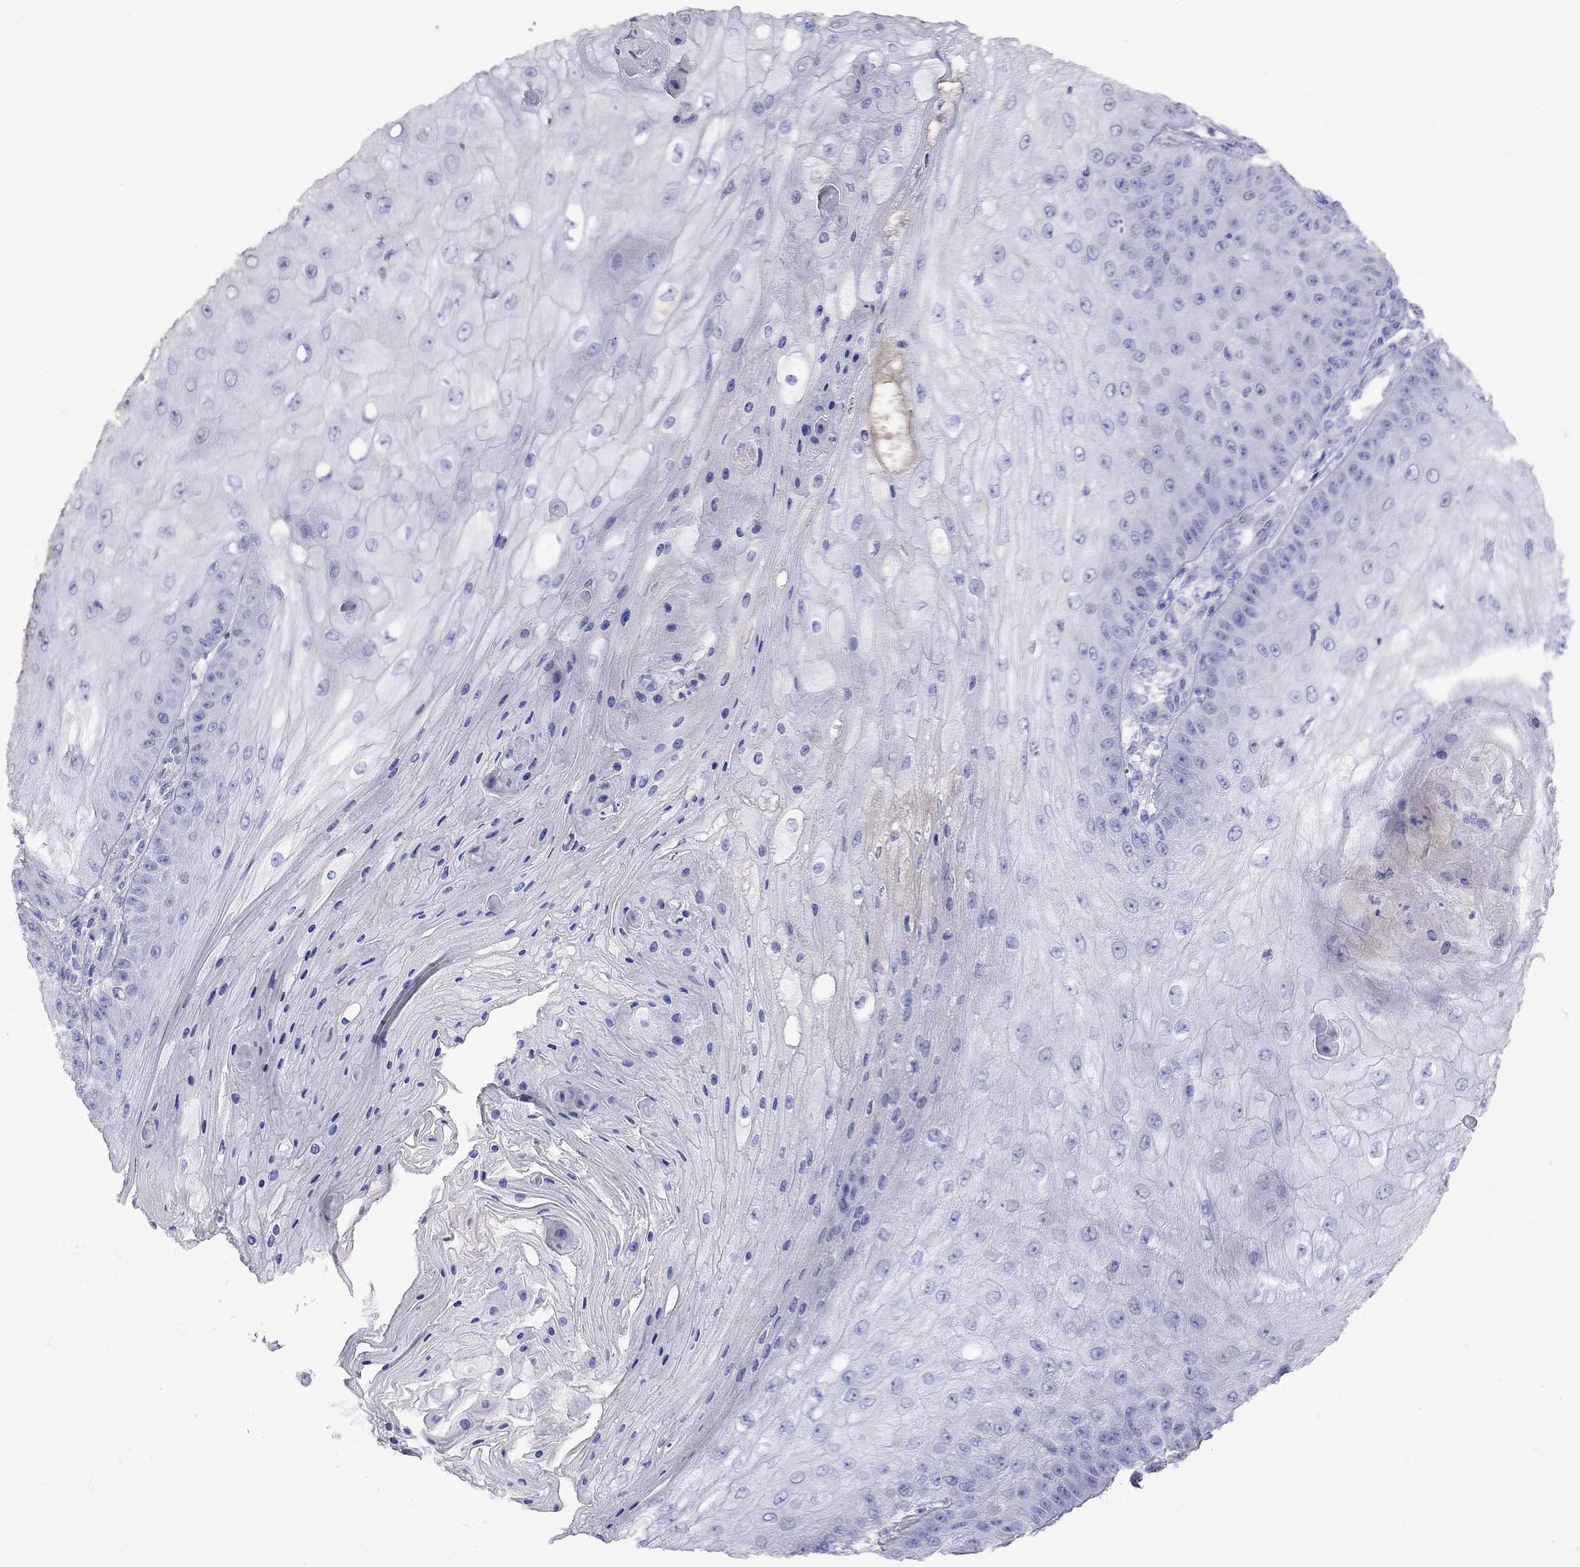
{"staining": {"intensity": "negative", "quantity": "none", "location": "none"}, "tissue": "skin cancer", "cell_type": "Tumor cells", "image_type": "cancer", "snomed": [{"axis": "morphology", "description": "Squamous cell carcinoma, NOS"}, {"axis": "topography", "description": "Skin"}], "caption": "The image exhibits no significant staining in tumor cells of skin cancer (squamous cell carcinoma).", "gene": "GNAT3", "patient": {"sex": "male", "age": 70}}